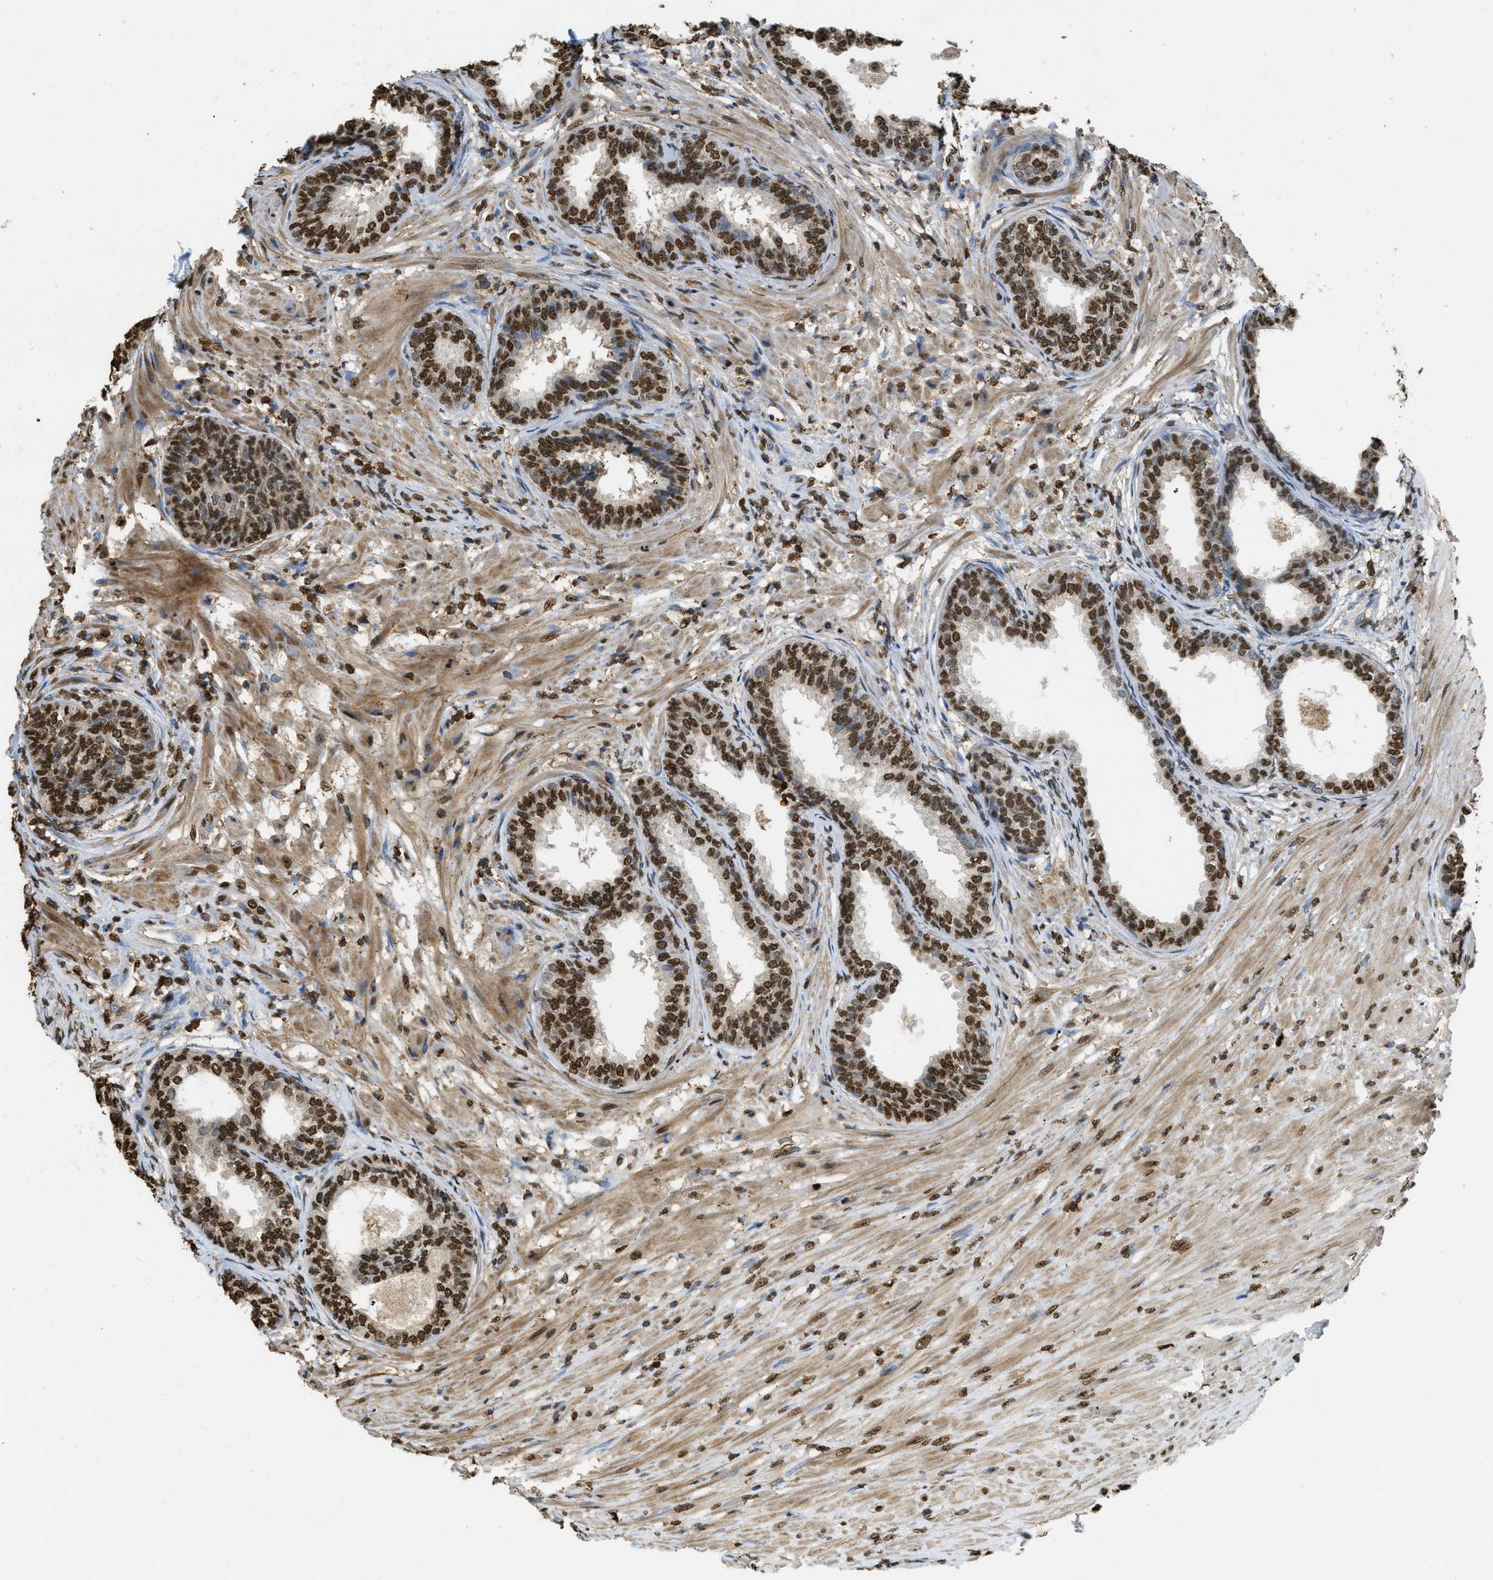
{"staining": {"intensity": "strong", "quantity": "25%-75%", "location": "nuclear"}, "tissue": "prostate", "cell_type": "Glandular cells", "image_type": "normal", "snomed": [{"axis": "morphology", "description": "Normal tissue, NOS"}, {"axis": "topography", "description": "Prostate"}], "caption": "High-power microscopy captured an IHC micrograph of normal prostate, revealing strong nuclear expression in approximately 25%-75% of glandular cells.", "gene": "NR5A2", "patient": {"sex": "male", "age": 76}}